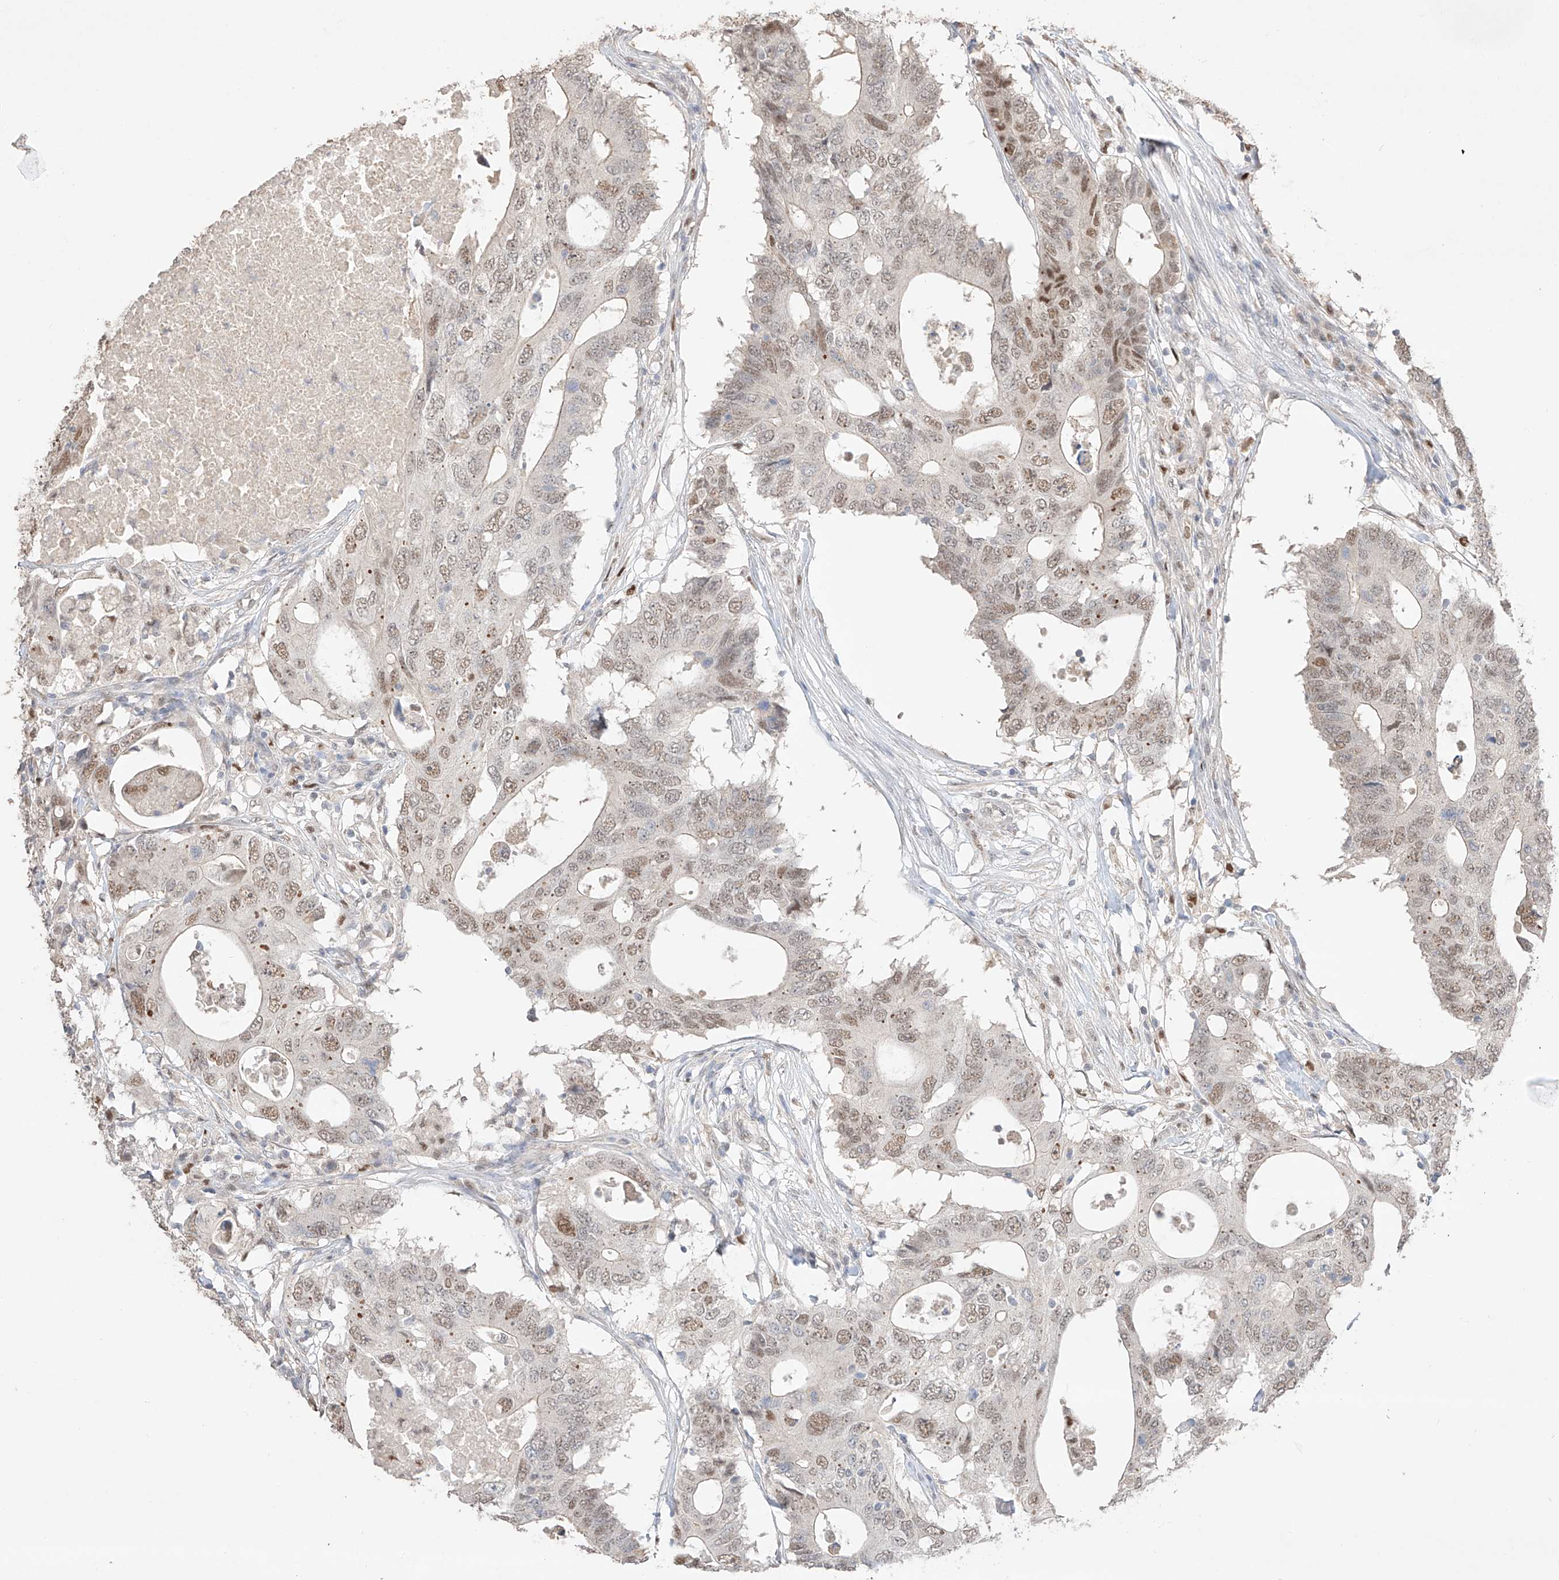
{"staining": {"intensity": "moderate", "quantity": "25%-75%", "location": "nuclear"}, "tissue": "colorectal cancer", "cell_type": "Tumor cells", "image_type": "cancer", "snomed": [{"axis": "morphology", "description": "Adenocarcinoma, NOS"}, {"axis": "topography", "description": "Colon"}], "caption": "Protein analysis of colorectal adenocarcinoma tissue displays moderate nuclear staining in about 25%-75% of tumor cells.", "gene": "APIP", "patient": {"sex": "male", "age": 71}}